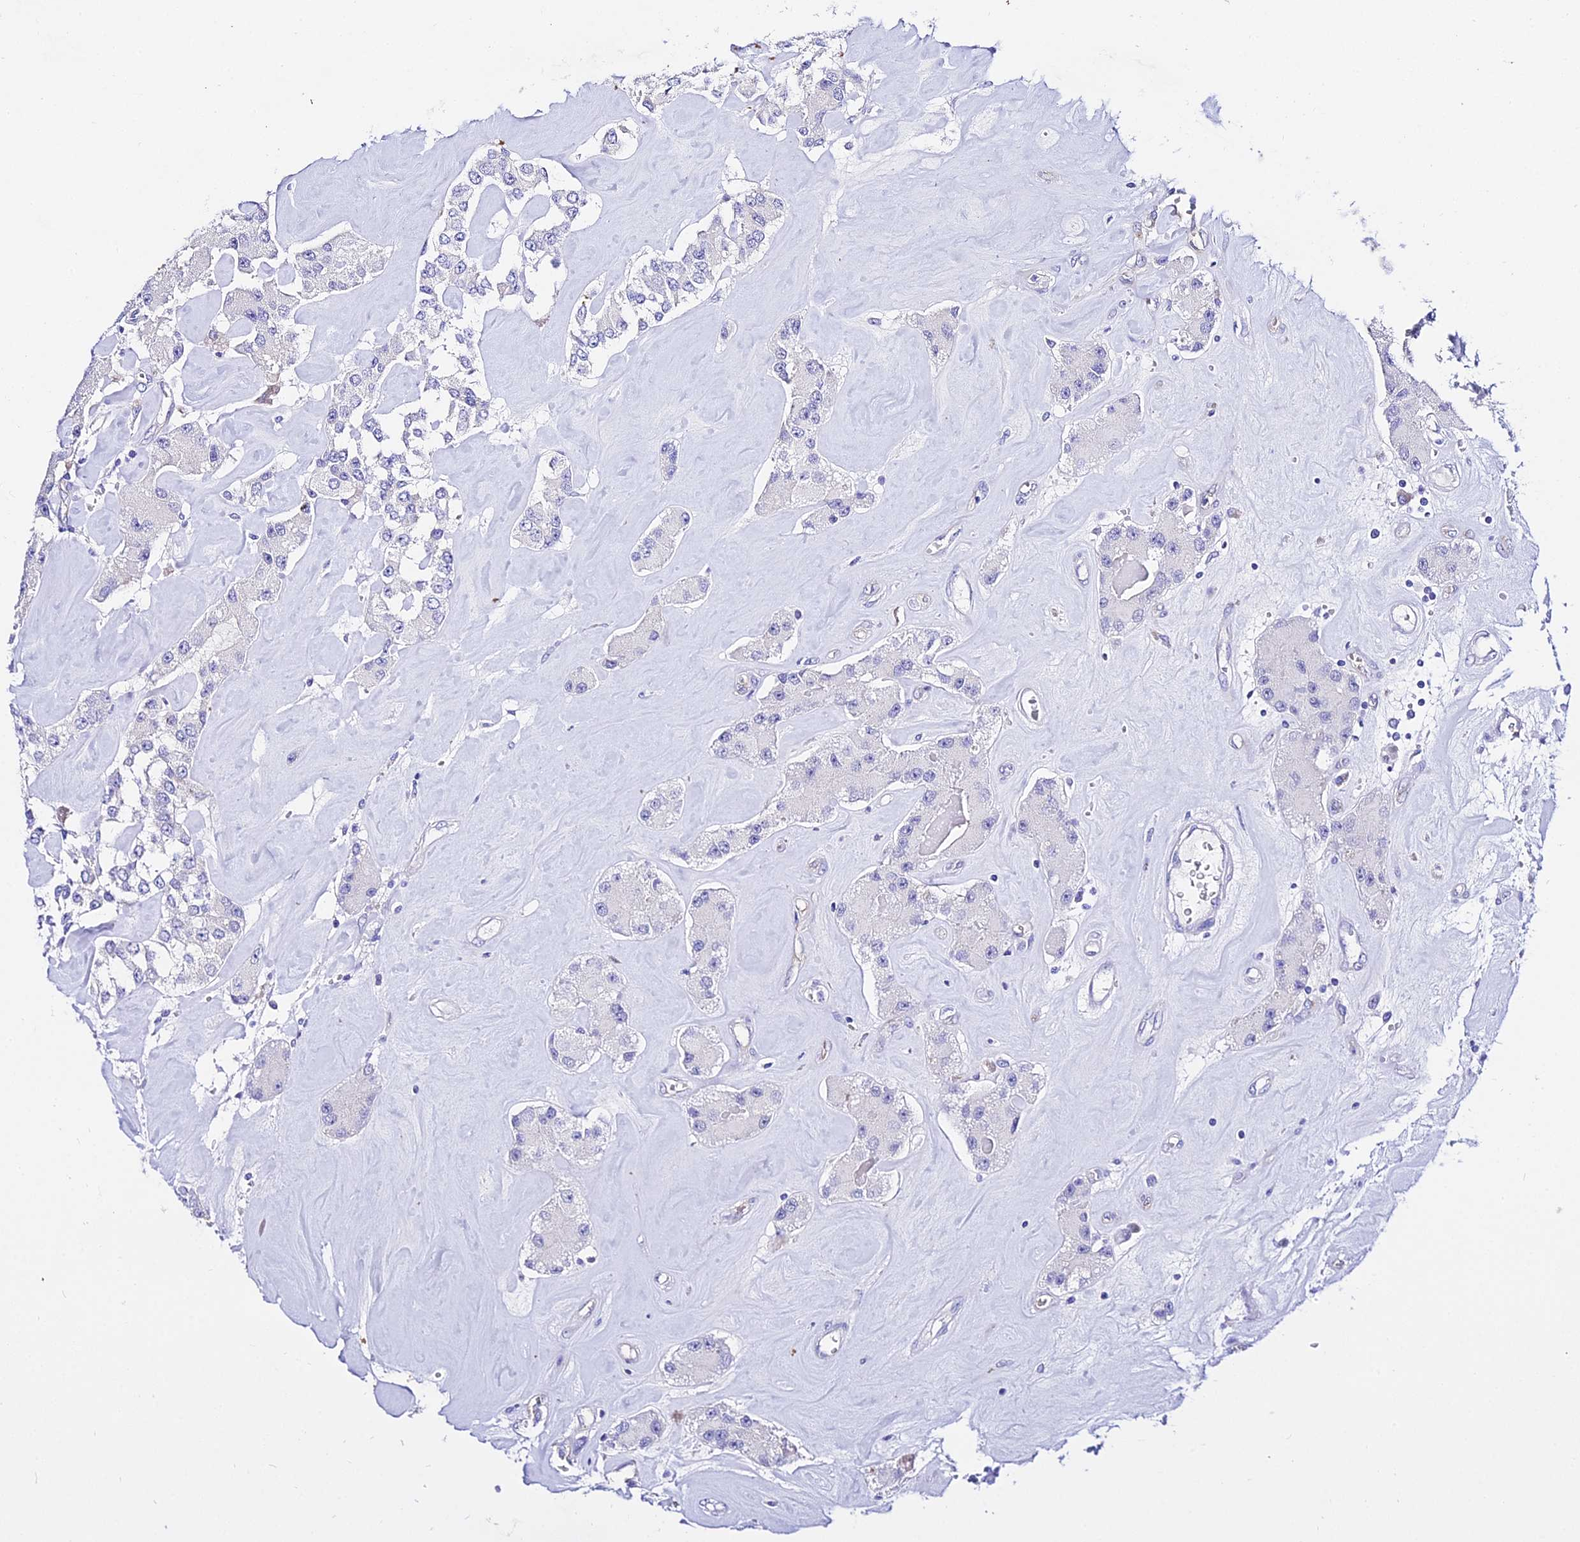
{"staining": {"intensity": "negative", "quantity": "none", "location": "none"}, "tissue": "carcinoid", "cell_type": "Tumor cells", "image_type": "cancer", "snomed": [{"axis": "morphology", "description": "Carcinoid, malignant, NOS"}, {"axis": "topography", "description": "Pancreas"}], "caption": "High power microscopy photomicrograph of an IHC photomicrograph of carcinoid, revealing no significant staining in tumor cells.", "gene": "DEFB106A", "patient": {"sex": "male", "age": 41}}